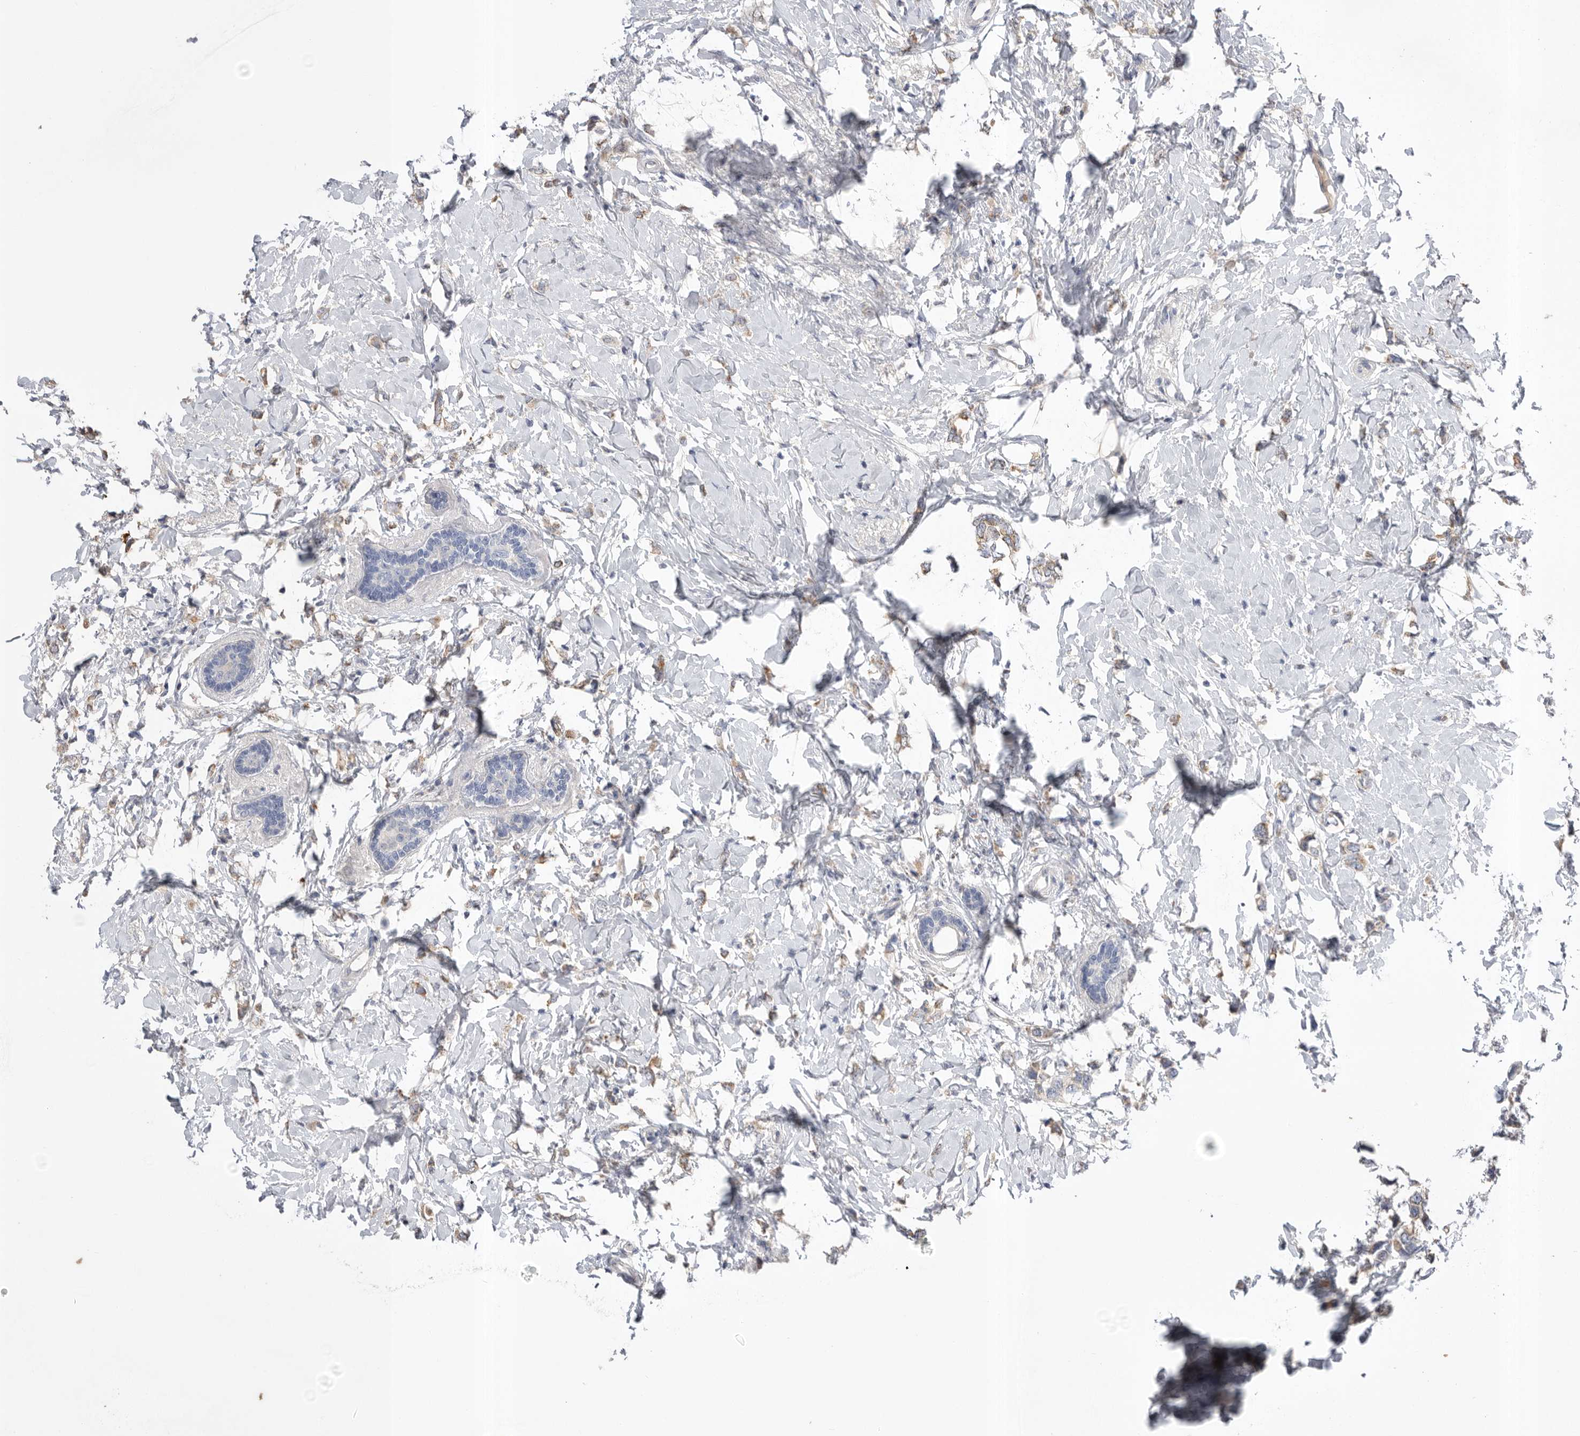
{"staining": {"intensity": "negative", "quantity": "none", "location": "none"}, "tissue": "breast cancer", "cell_type": "Tumor cells", "image_type": "cancer", "snomed": [{"axis": "morphology", "description": "Normal tissue, NOS"}, {"axis": "morphology", "description": "Lobular carcinoma"}, {"axis": "topography", "description": "Breast"}], "caption": "Image shows no protein expression in tumor cells of breast cancer tissue. Nuclei are stained in blue.", "gene": "CCDC126", "patient": {"sex": "female", "age": 47}}